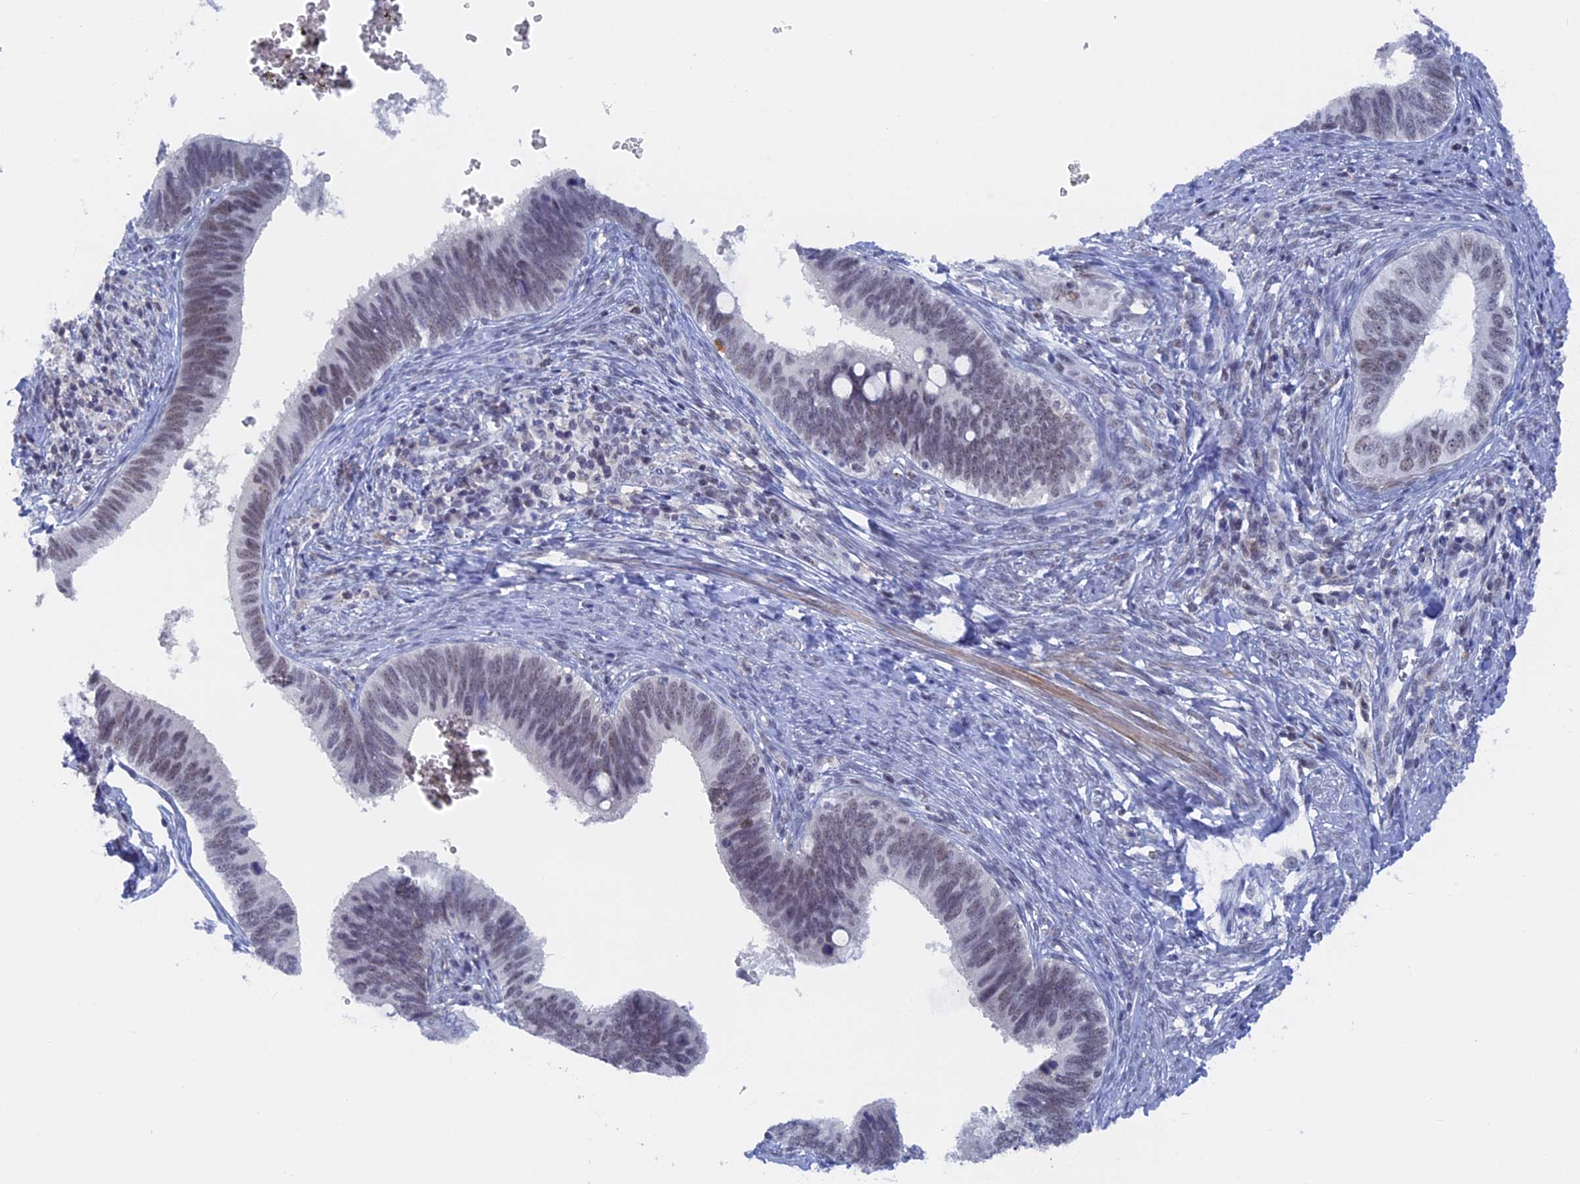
{"staining": {"intensity": "weak", "quantity": "<25%", "location": "nuclear"}, "tissue": "cervical cancer", "cell_type": "Tumor cells", "image_type": "cancer", "snomed": [{"axis": "morphology", "description": "Adenocarcinoma, NOS"}, {"axis": "topography", "description": "Cervix"}], "caption": "Cervical cancer was stained to show a protein in brown. There is no significant positivity in tumor cells.", "gene": "BRD2", "patient": {"sex": "female", "age": 42}}